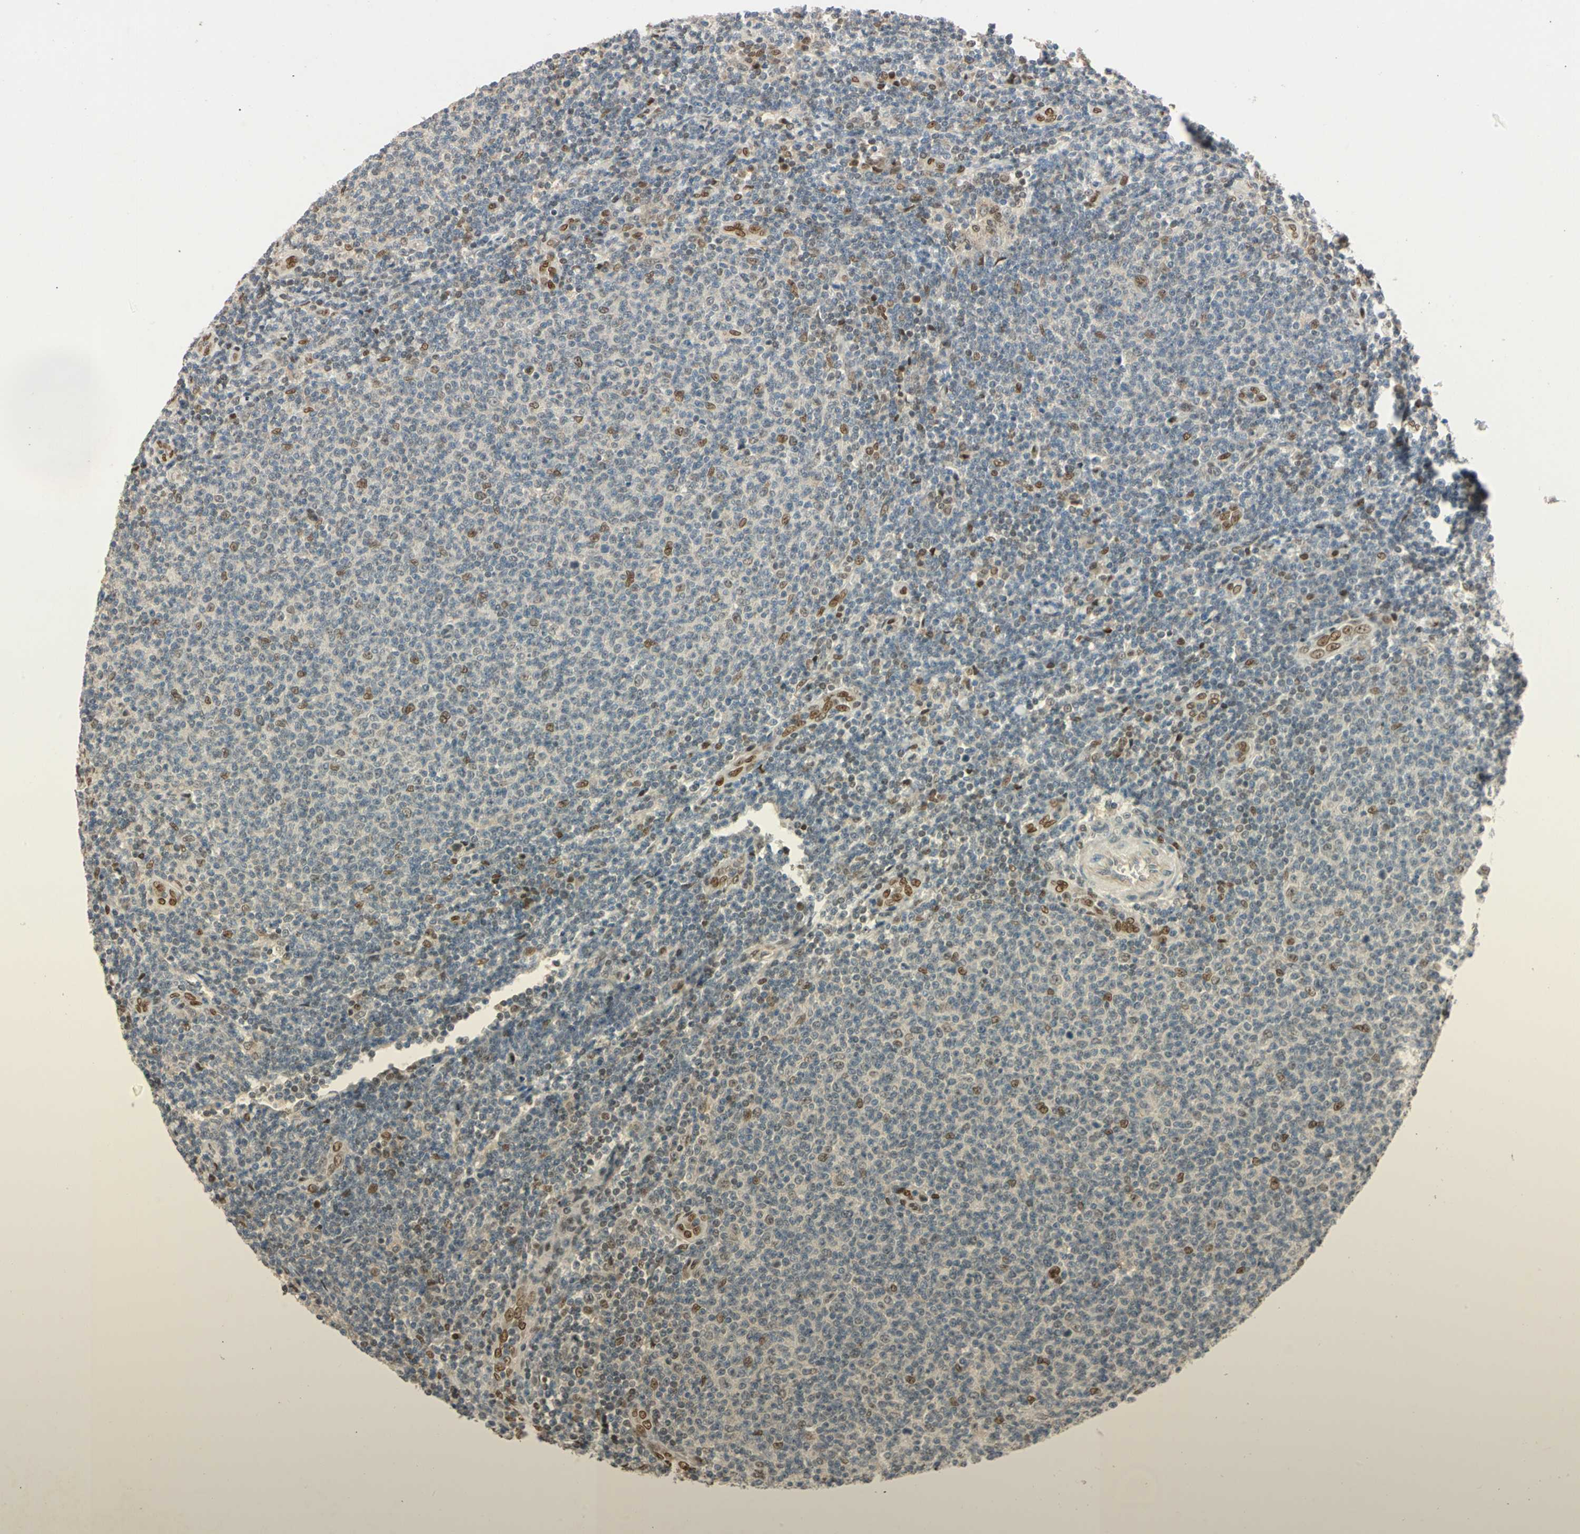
{"staining": {"intensity": "moderate", "quantity": "<25%", "location": "nuclear"}, "tissue": "lymphoma", "cell_type": "Tumor cells", "image_type": "cancer", "snomed": [{"axis": "morphology", "description": "Malignant lymphoma, non-Hodgkin's type, Low grade"}, {"axis": "topography", "description": "Lymph node"}], "caption": "IHC (DAB (3,3'-diaminobenzidine)) staining of lymphoma exhibits moderate nuclear protein expression in about <25% of tumor cells.", "gene": "RIOX2", "patient": {"sex": "male", "age": 66}}